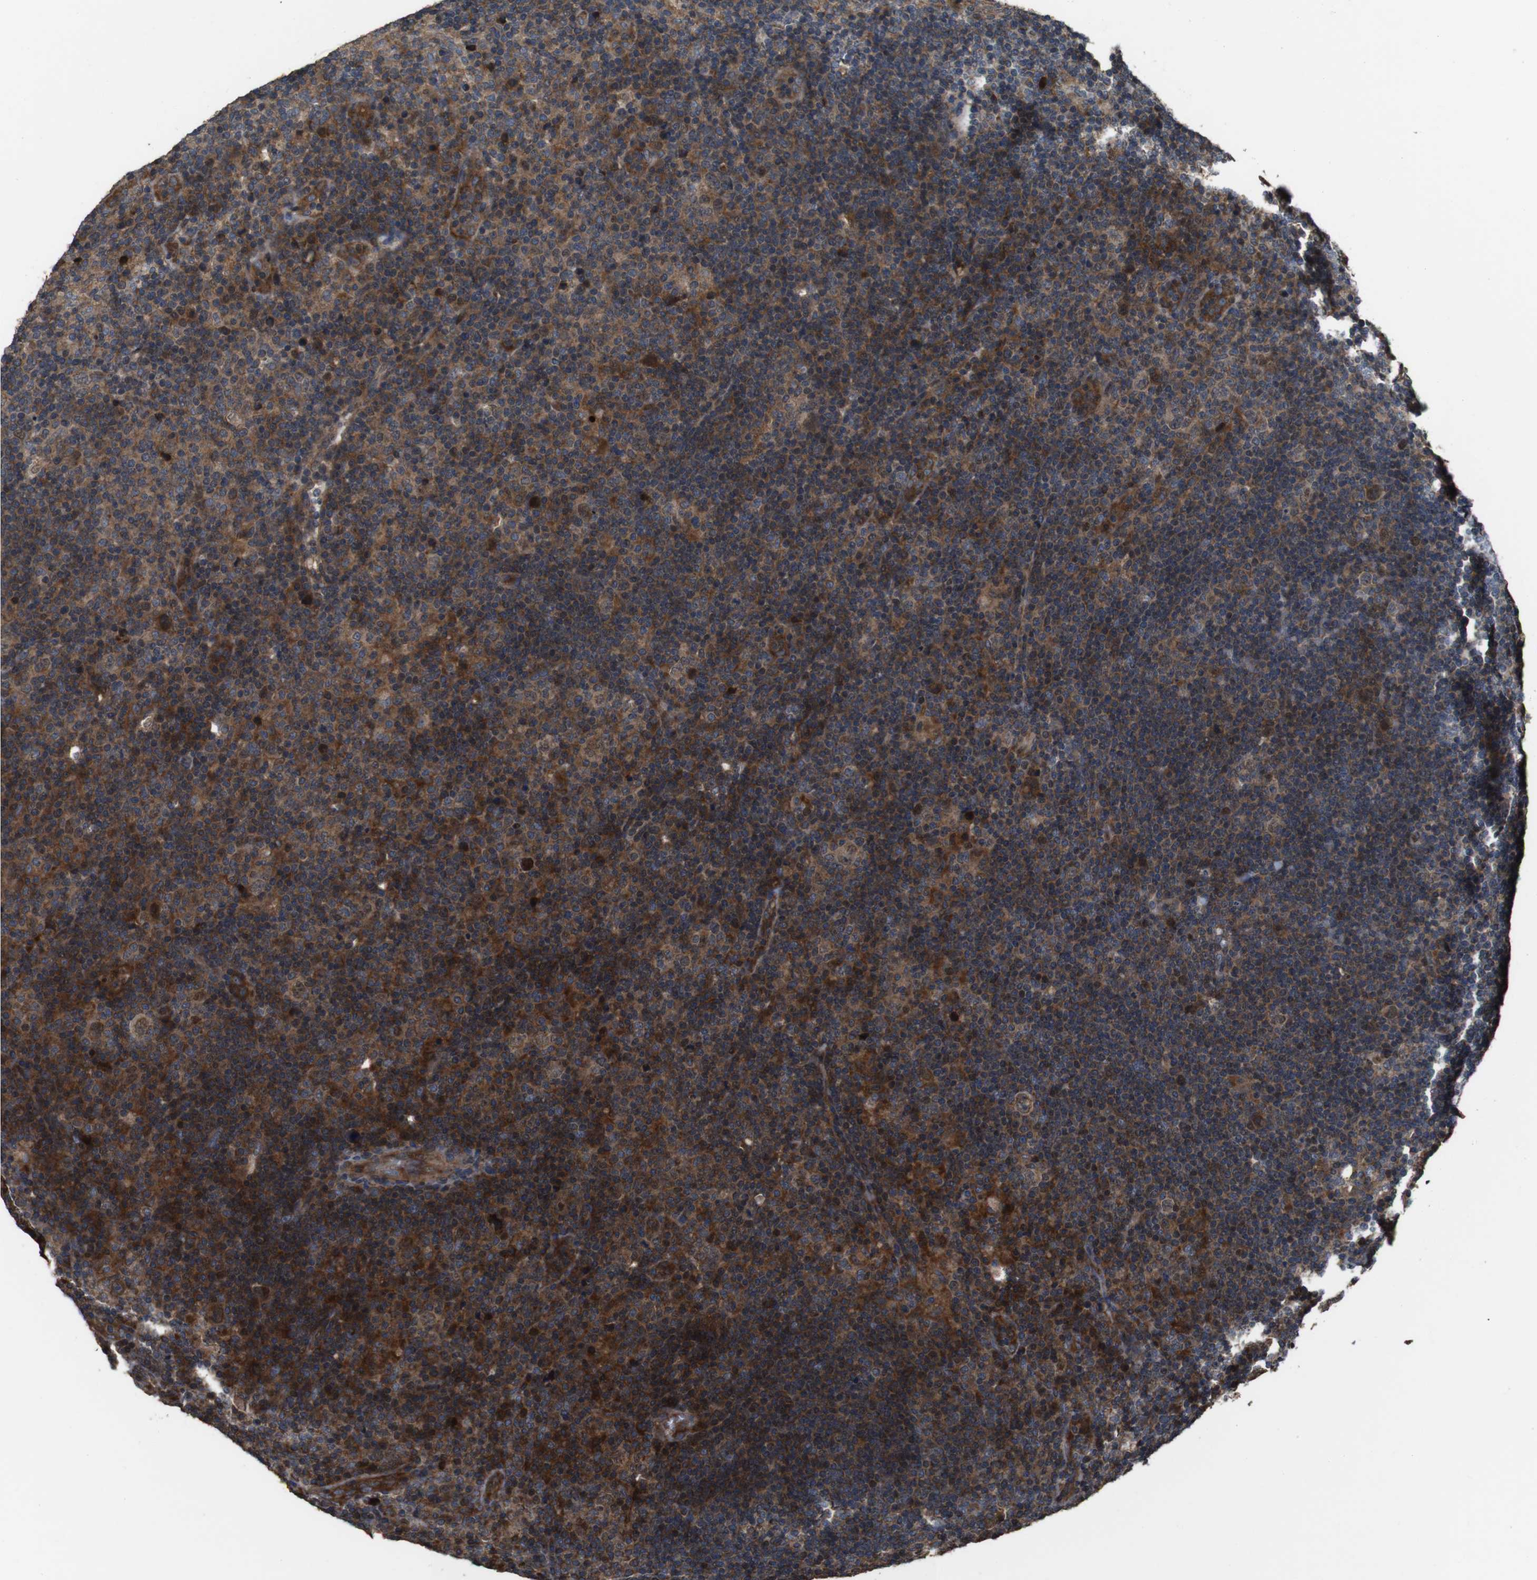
{"staining": {"intensity": "moderate", "quantity": "25%-75%", "location": "cytoplasmic/membranous"}, "tissue": "lymphoma", "cell_type": "Tumor cells", "image_type": "cancer", "snomed": [{"axis": "morphology", "description": "Hodgkin's disease, NOS"}, {"axis": "topography", "description": "Lymph node"}], "caption": "DAB immunohistochemical staining of human Hodgkin's disease exhibits moderate cytoplasmic/membranous protein expression in approximately 25%-75% of tumor cells.", "gene": "SNN", "patient": {"sex": "female", "age": 57}}